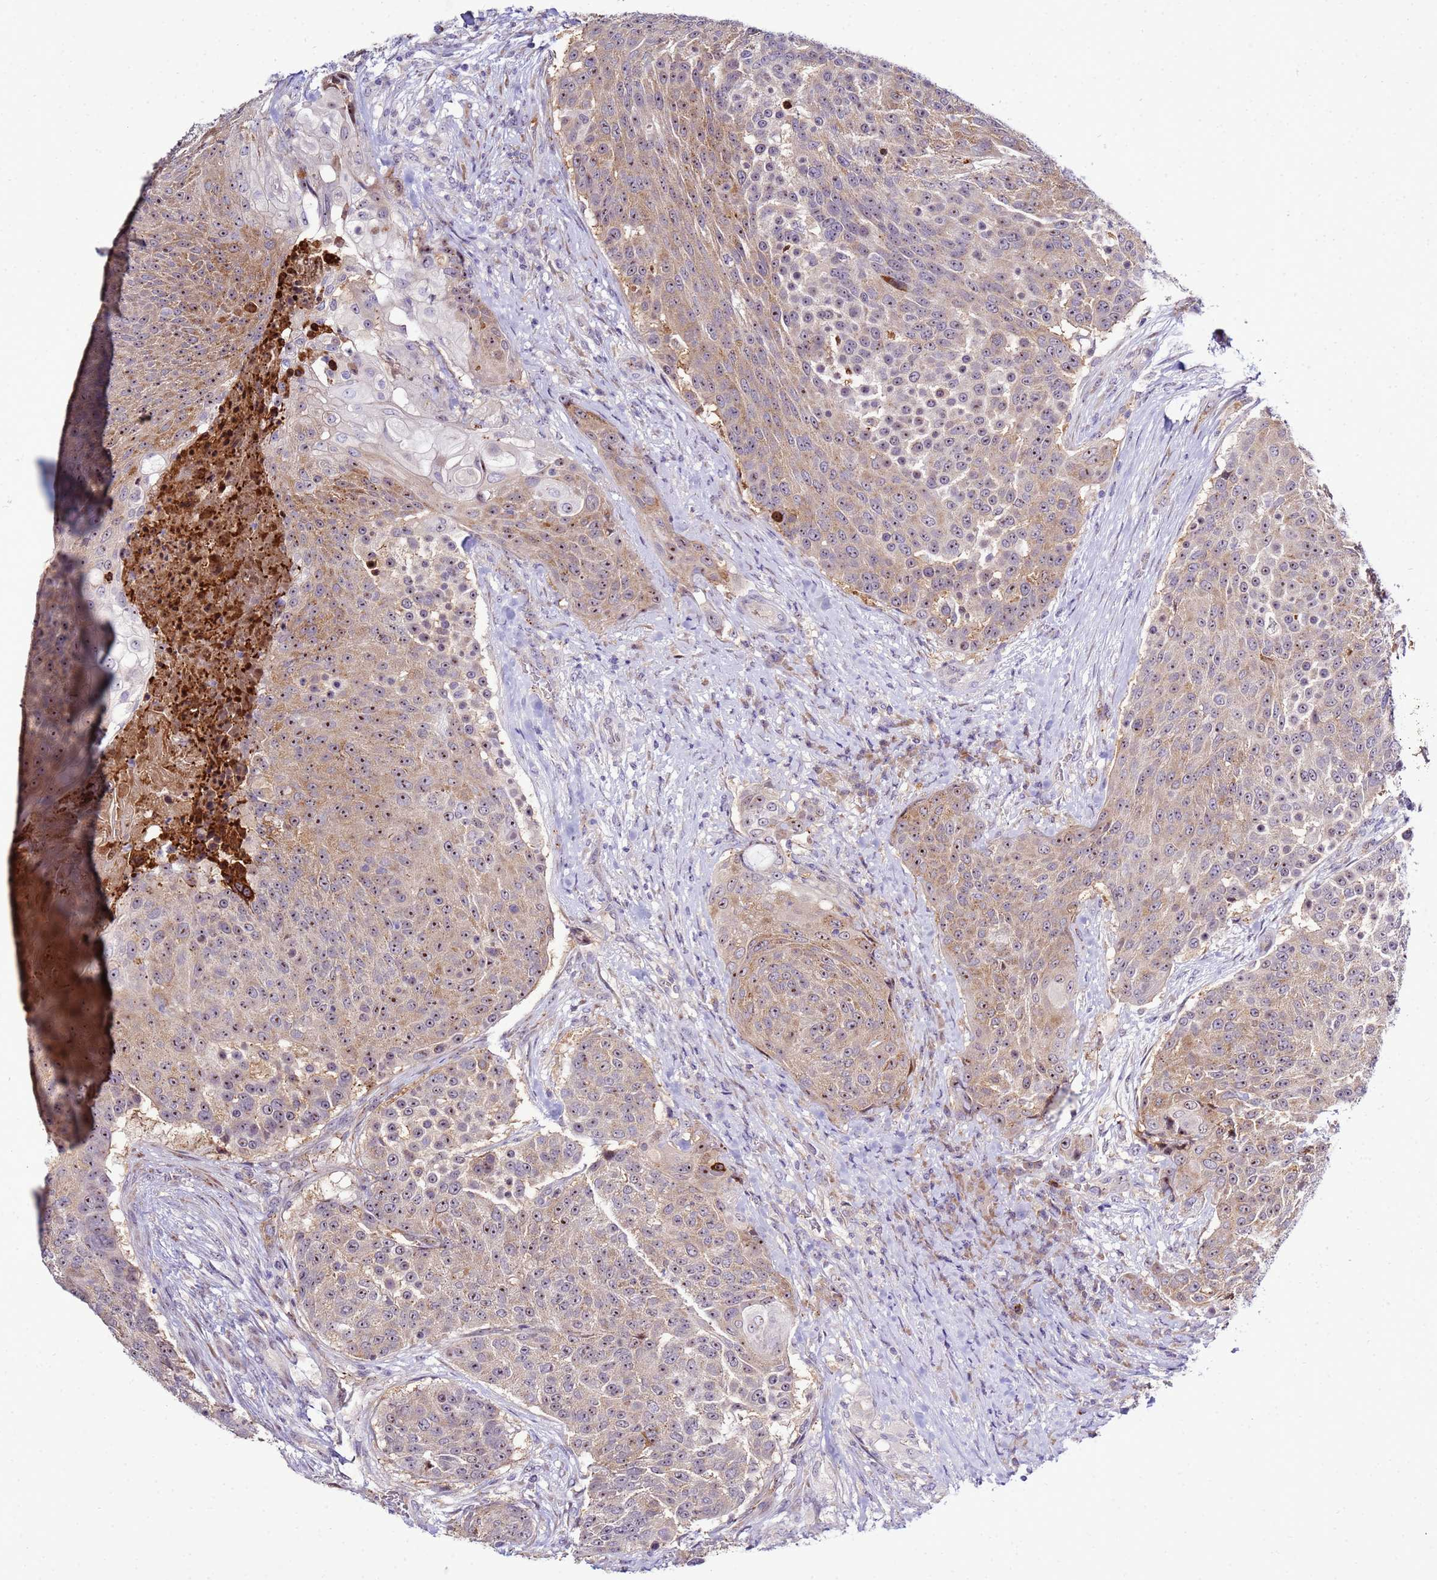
{"staining": {"intensity": "moderate", "quantity": "25%-75%", "location": "cytoplasmic/membranous,nuclear"}, "tissue": "urothelial cancer", "cell_type": "Tumor cells", "image_type": "cancer", "snomed": [{"axis": "morphology", "description": "Urothelial carcinoma, High grade"}, {"axis": "topography", "description": "Urinary bladder"}], "caption": "Urothelial cancer stained with IHC reveals moderate cytoplasmic/membranous and nuclear expression in approximately 25%-75% of tumor cells.", "gene": "NOL8", "patient": {"sex": "female", "age": 63}}